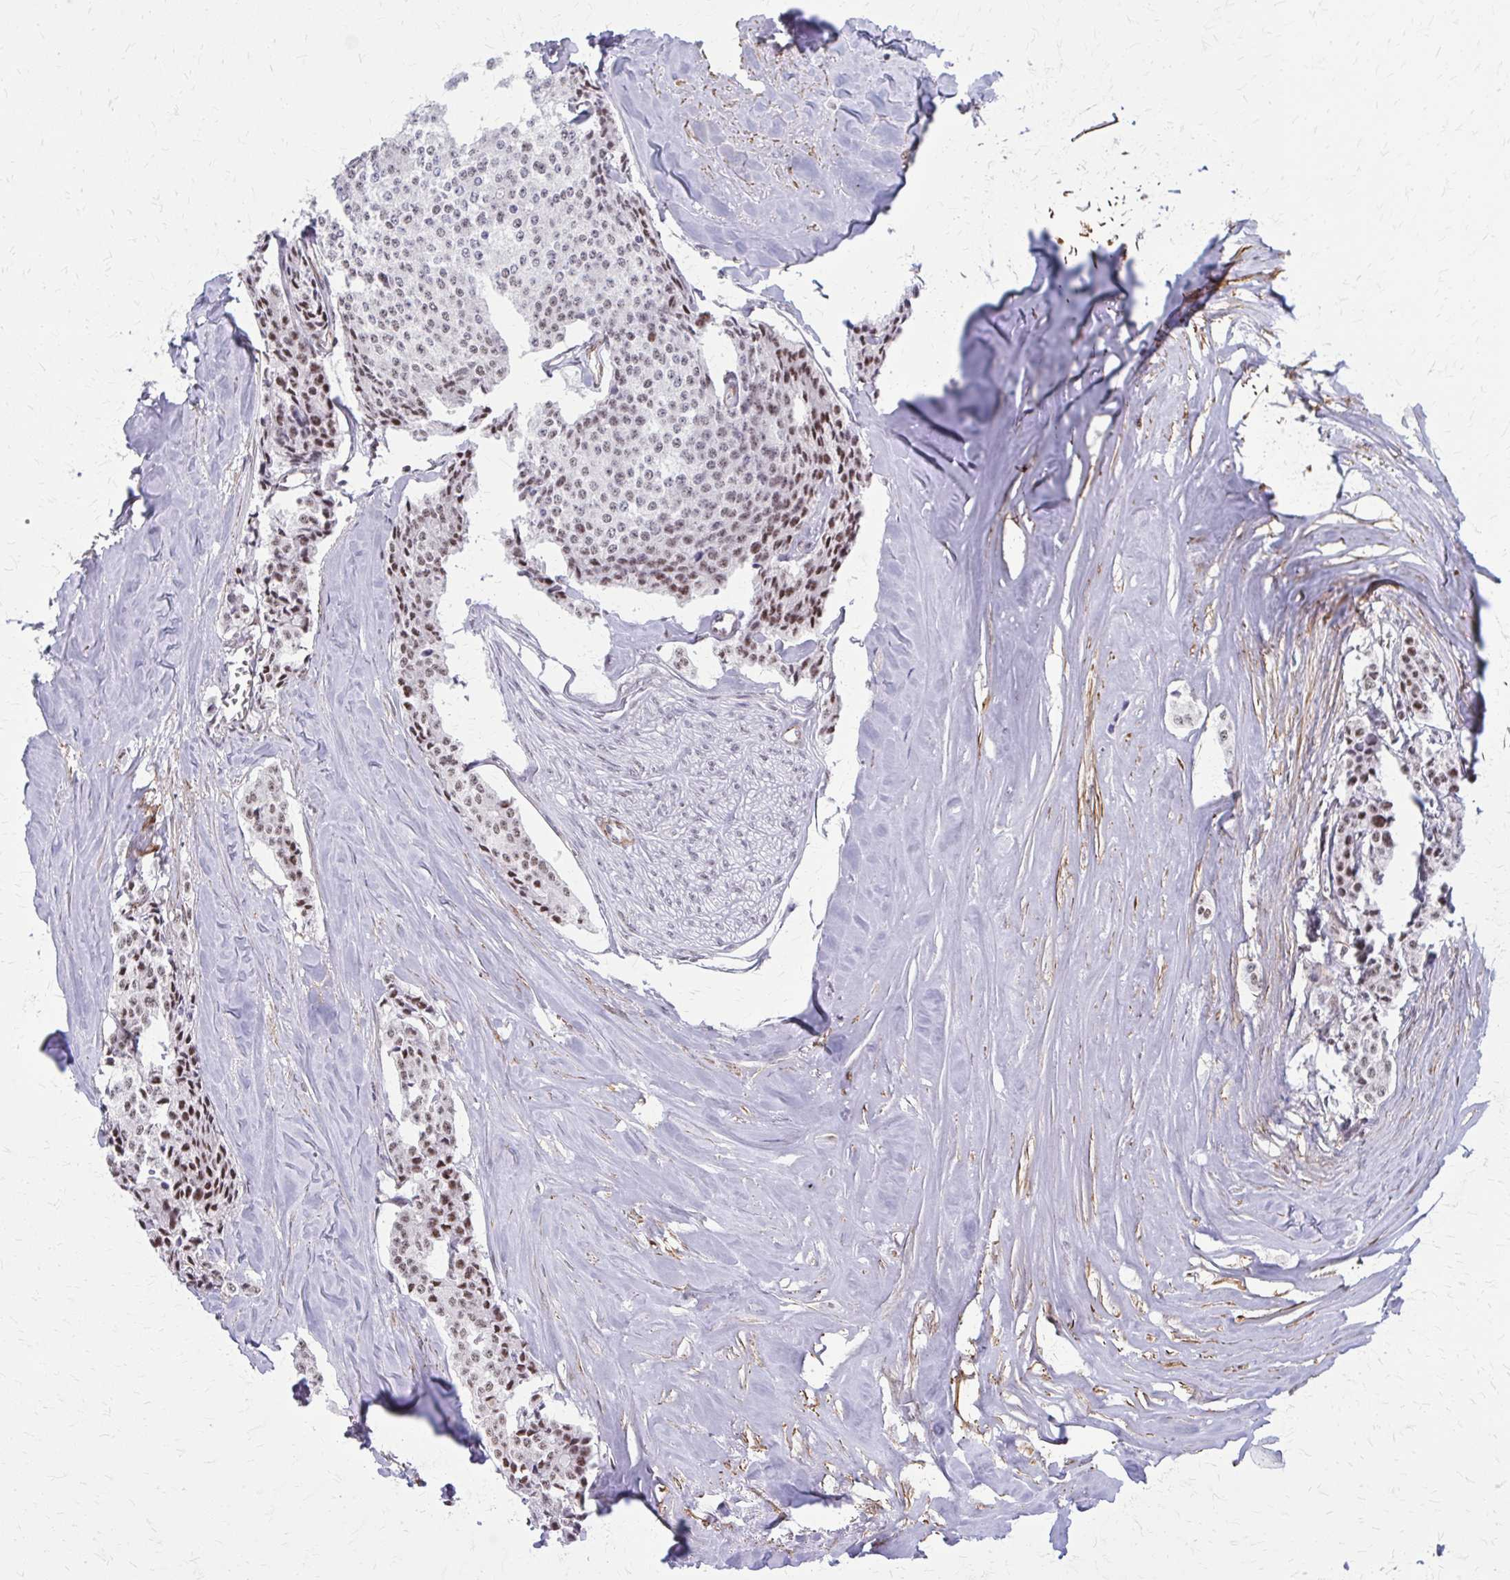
{"staining": {"intensity": "moderate", "quantity": "<25%", "location": "nuclear"}, "tissue": "carcinoid", "cell_type": "Tumor cells", "image_type": "cancer", "snomed": [{"axis": "morphology", "description": "Carcinoid, malignant, NOS"}, {"axis": "topography", "description": "Small intestine"}], "caption": "Immunohistochemistry (DAB (3,3'-diaminobenzidine)) staining of carcinoid shows moderate nuclear protein expression in about <25% of tumor cells.", "gene": "NRBF2", "patient": {"sex": "female", "age": 64}}